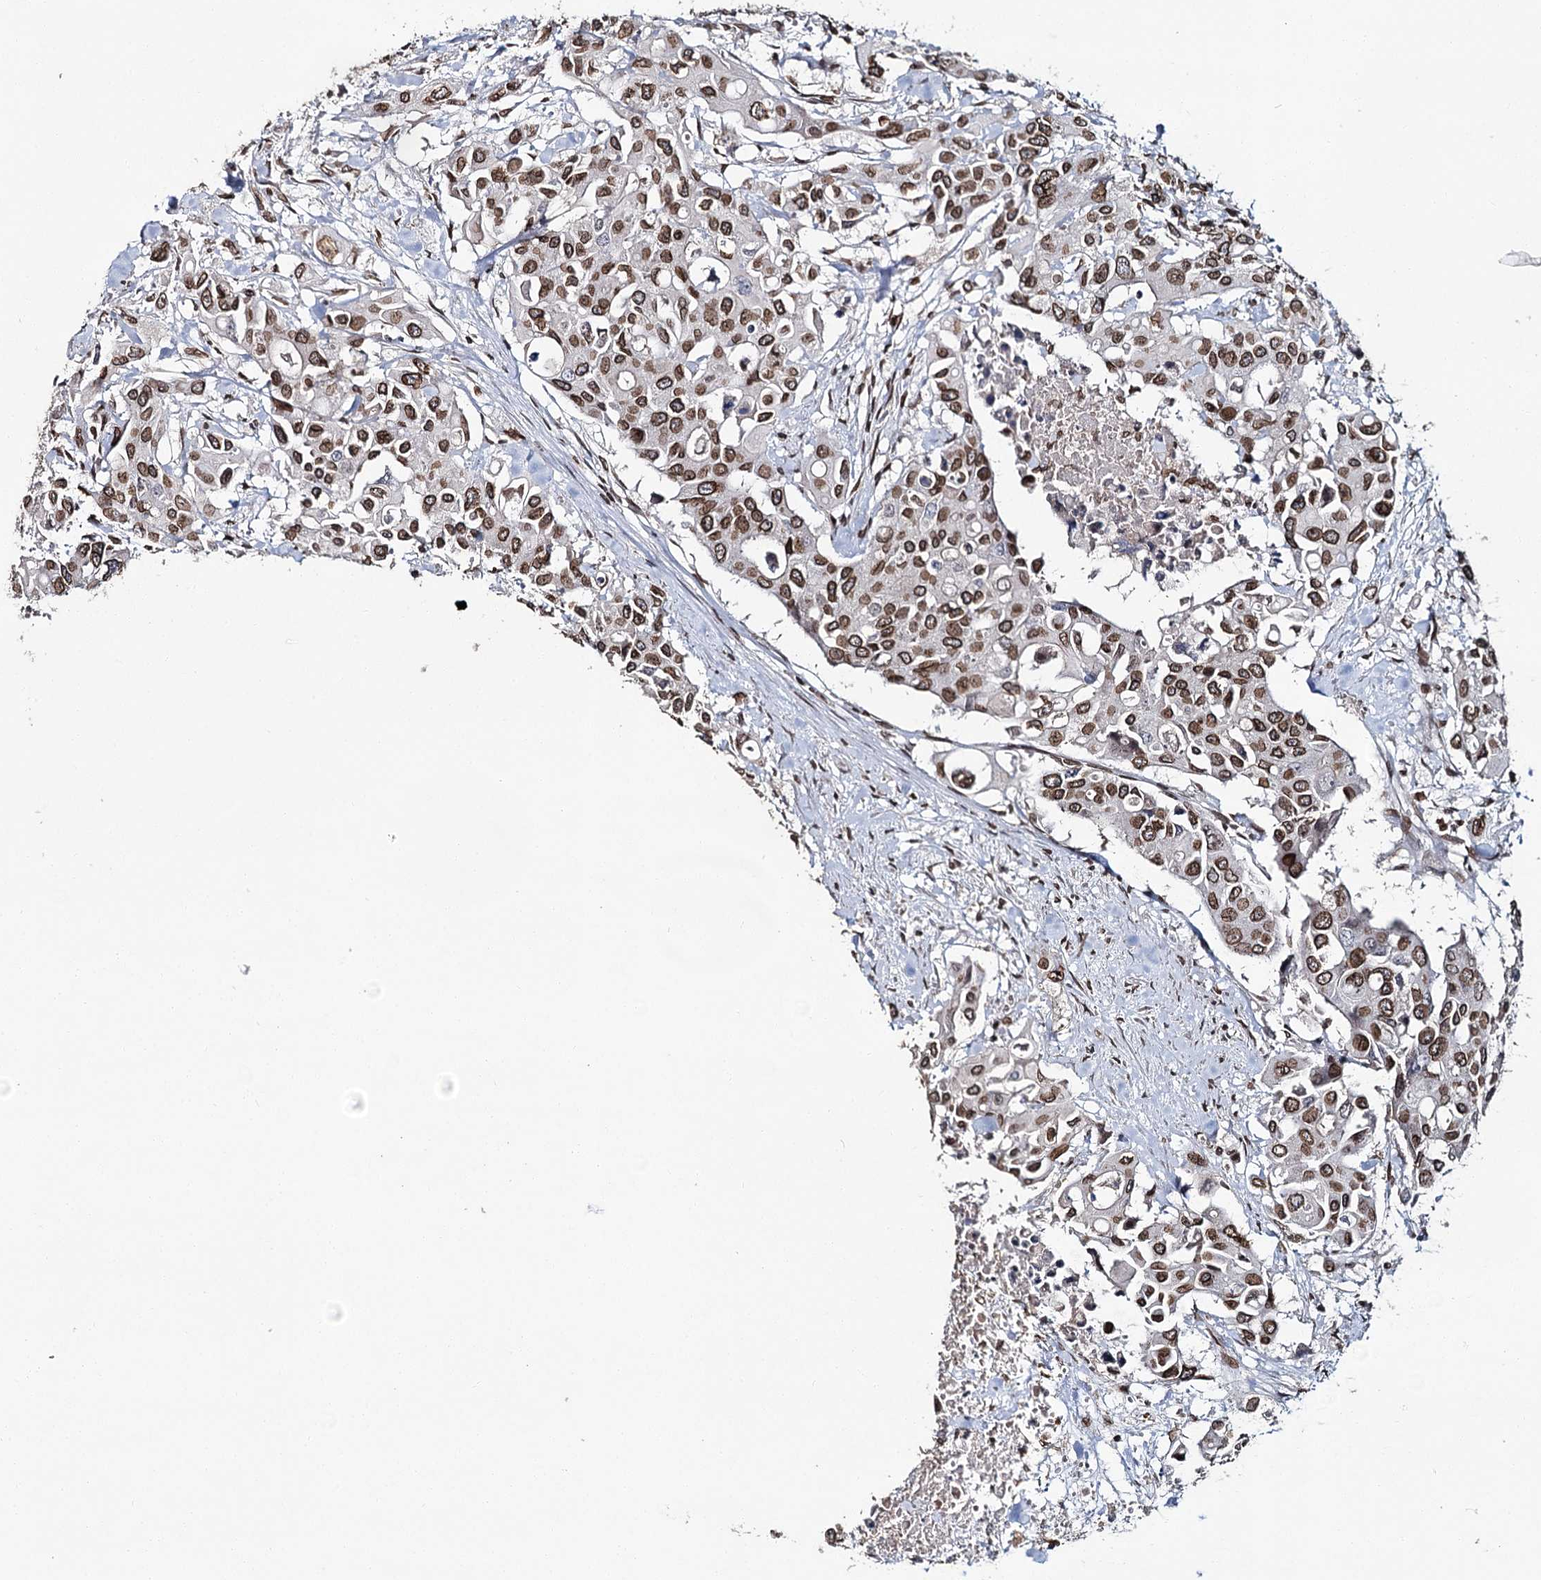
{"staining": {"intensity": "moderate", "quantity": ">75%", "location": "nuclear"}, "tissue": "colorectal cancer", "cell_type": "Tumor cells", "image_type": "cancer", "snomed": [{"axis": "morphology", "description": "Adenocarcinoma, NOS"}, {"axis": "topography", "description": "Colon"}], "caption": "A brown stain highlights moderate nuclear staining of a protein in colorectal adenocarcinoma tumor cells.", "gene": "KIAA0930", "patient": {"sex": "male", "age": 77}}